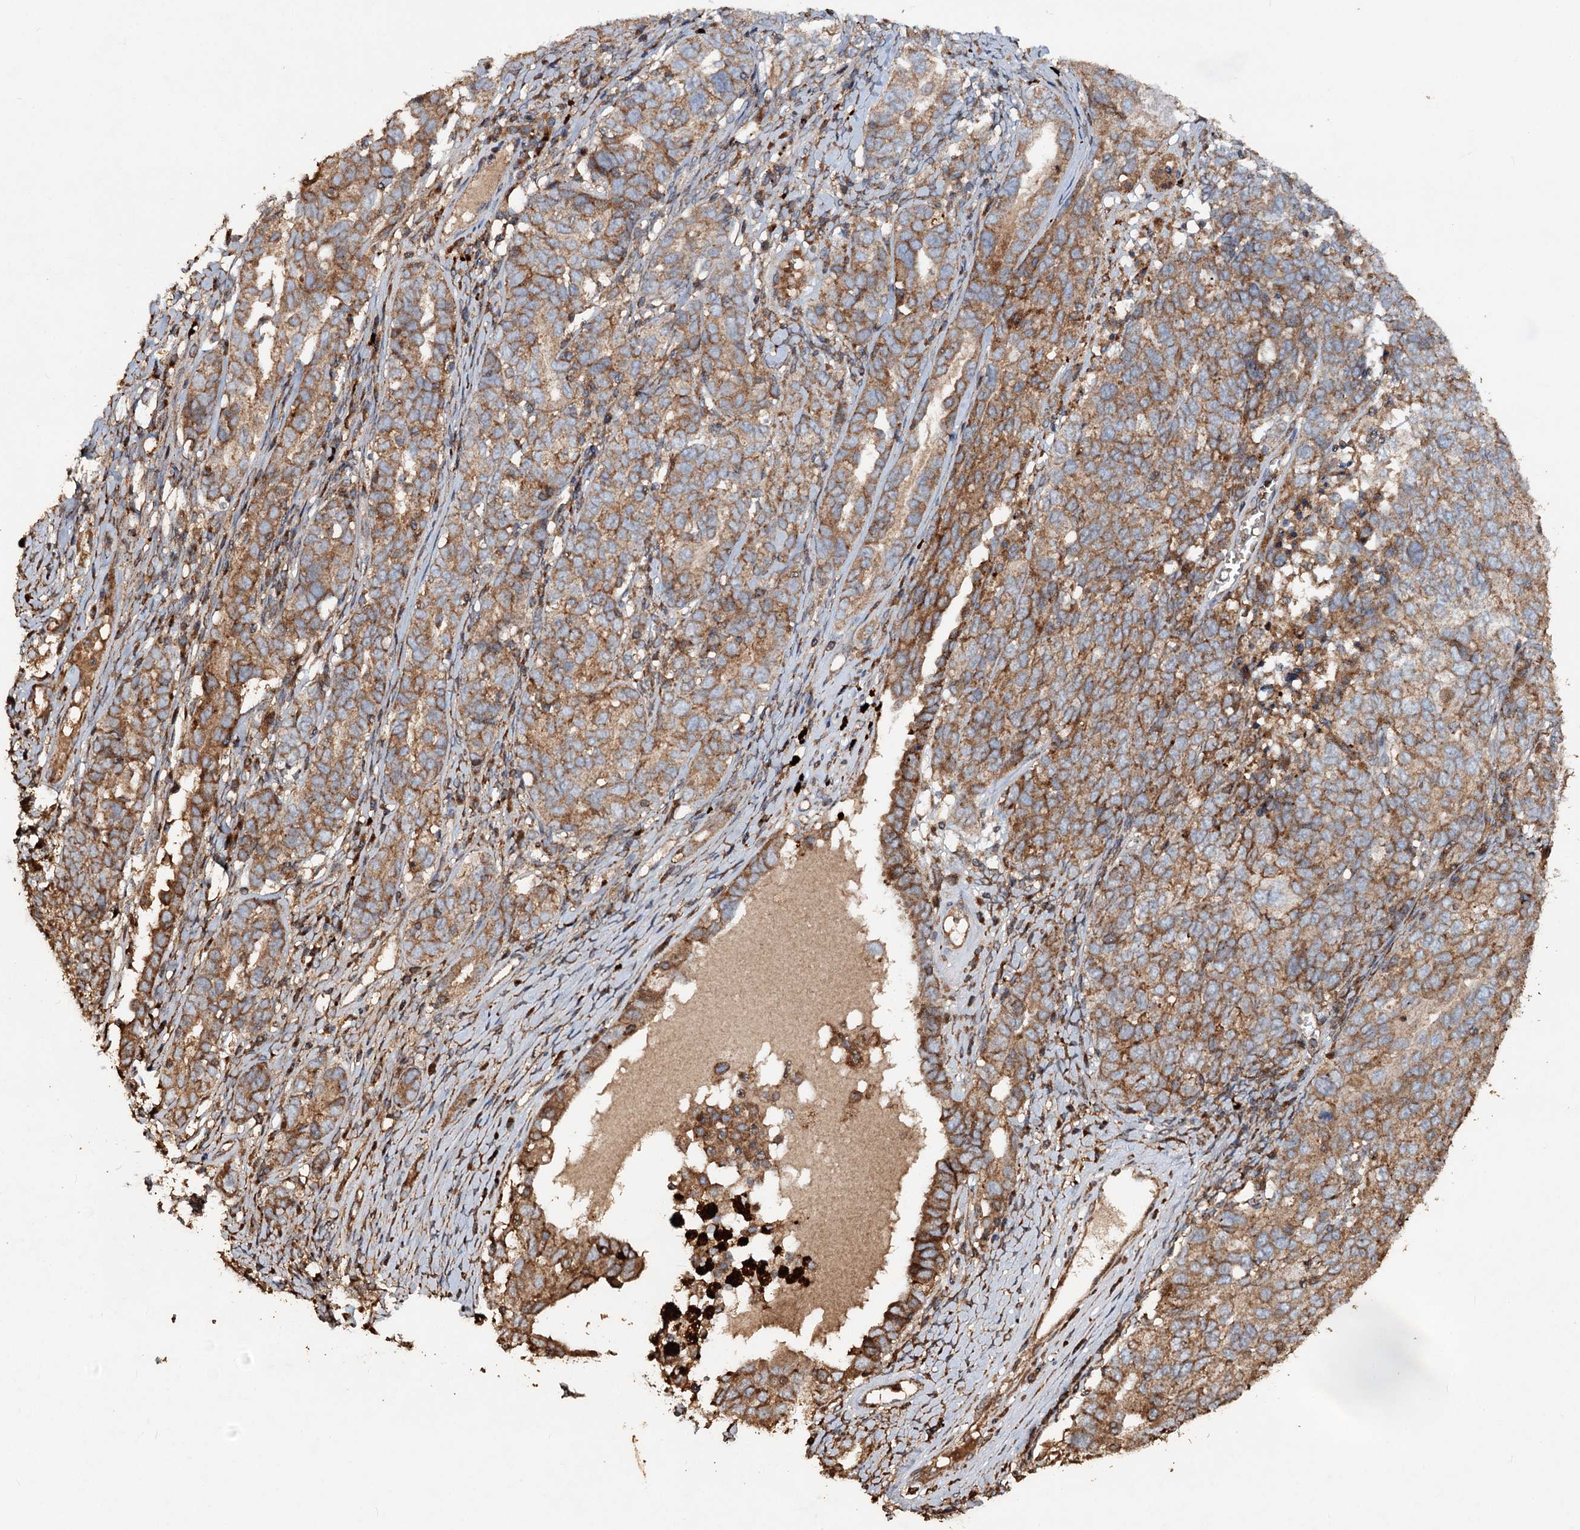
{"staining": {"intensity": "moderate", "quantity": ">75%", "location": "cytoplasmic/membranous"}, "tissue": "ovarian cancer", "cell_type": "Tumor cells", "image_type": "cancer", "snomed": [{"axis": "morphology", "description": "Carcinoma, endometroid"}, {"axis": "topography", "description": "Ovary"}], "caption": "Protein expression analysis of ovarian cancer (endometroid carcinoma) reveals moderate cytoplasmic/membranous expression in approximately >75% of tumor cells. Using DAB (3,3'-diaminobenzidine) (brown) and hematoxylin (blue) stains, captured at high magnification using brightfield microscopy.", "gene": "NOTCH2NLA", "patient": {"sex": "female", "age": 62}}